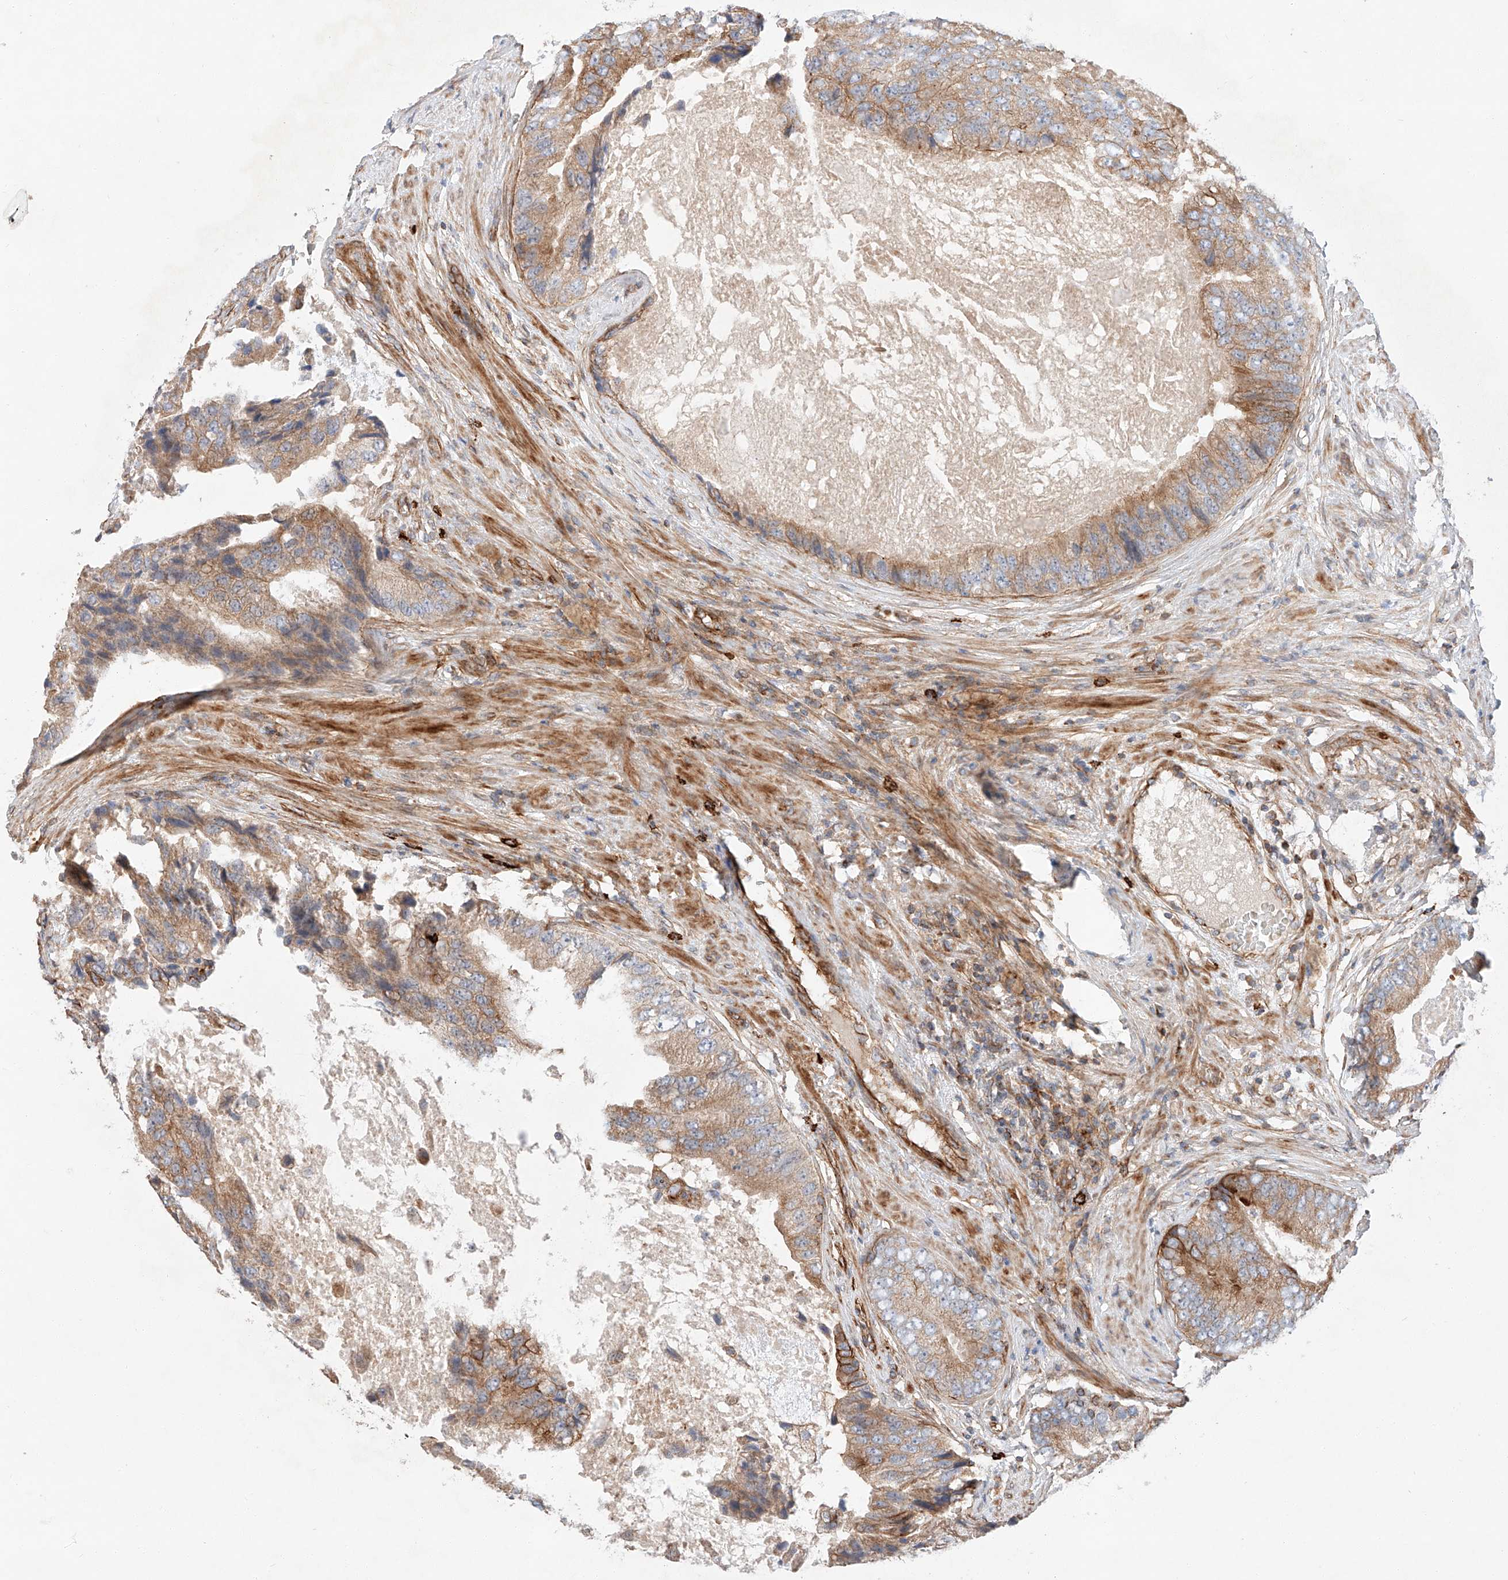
{"staining": {"intensity": "moderate", "quantity": ">75%", "location": "cytoplasmic/membranous"}, "tissue": "prostate cancer", "cell_type": "Tumor cells", "image_type": "cancer", "snomed": [{"axis": "morphology", "description": "Adenocarcinoma, High grade"}, {"axis": "topography", "description": "Prostate"}], "caption": "There is medium levels of moderate cytoplasmic/membranous expression in tumor cells of prostate high-grade adenocarcinoma, as demonstrated by immunohistochemical staining (brown color).", "gene": "MINDY4", "patient": {"sex": "male", "age": 70}}